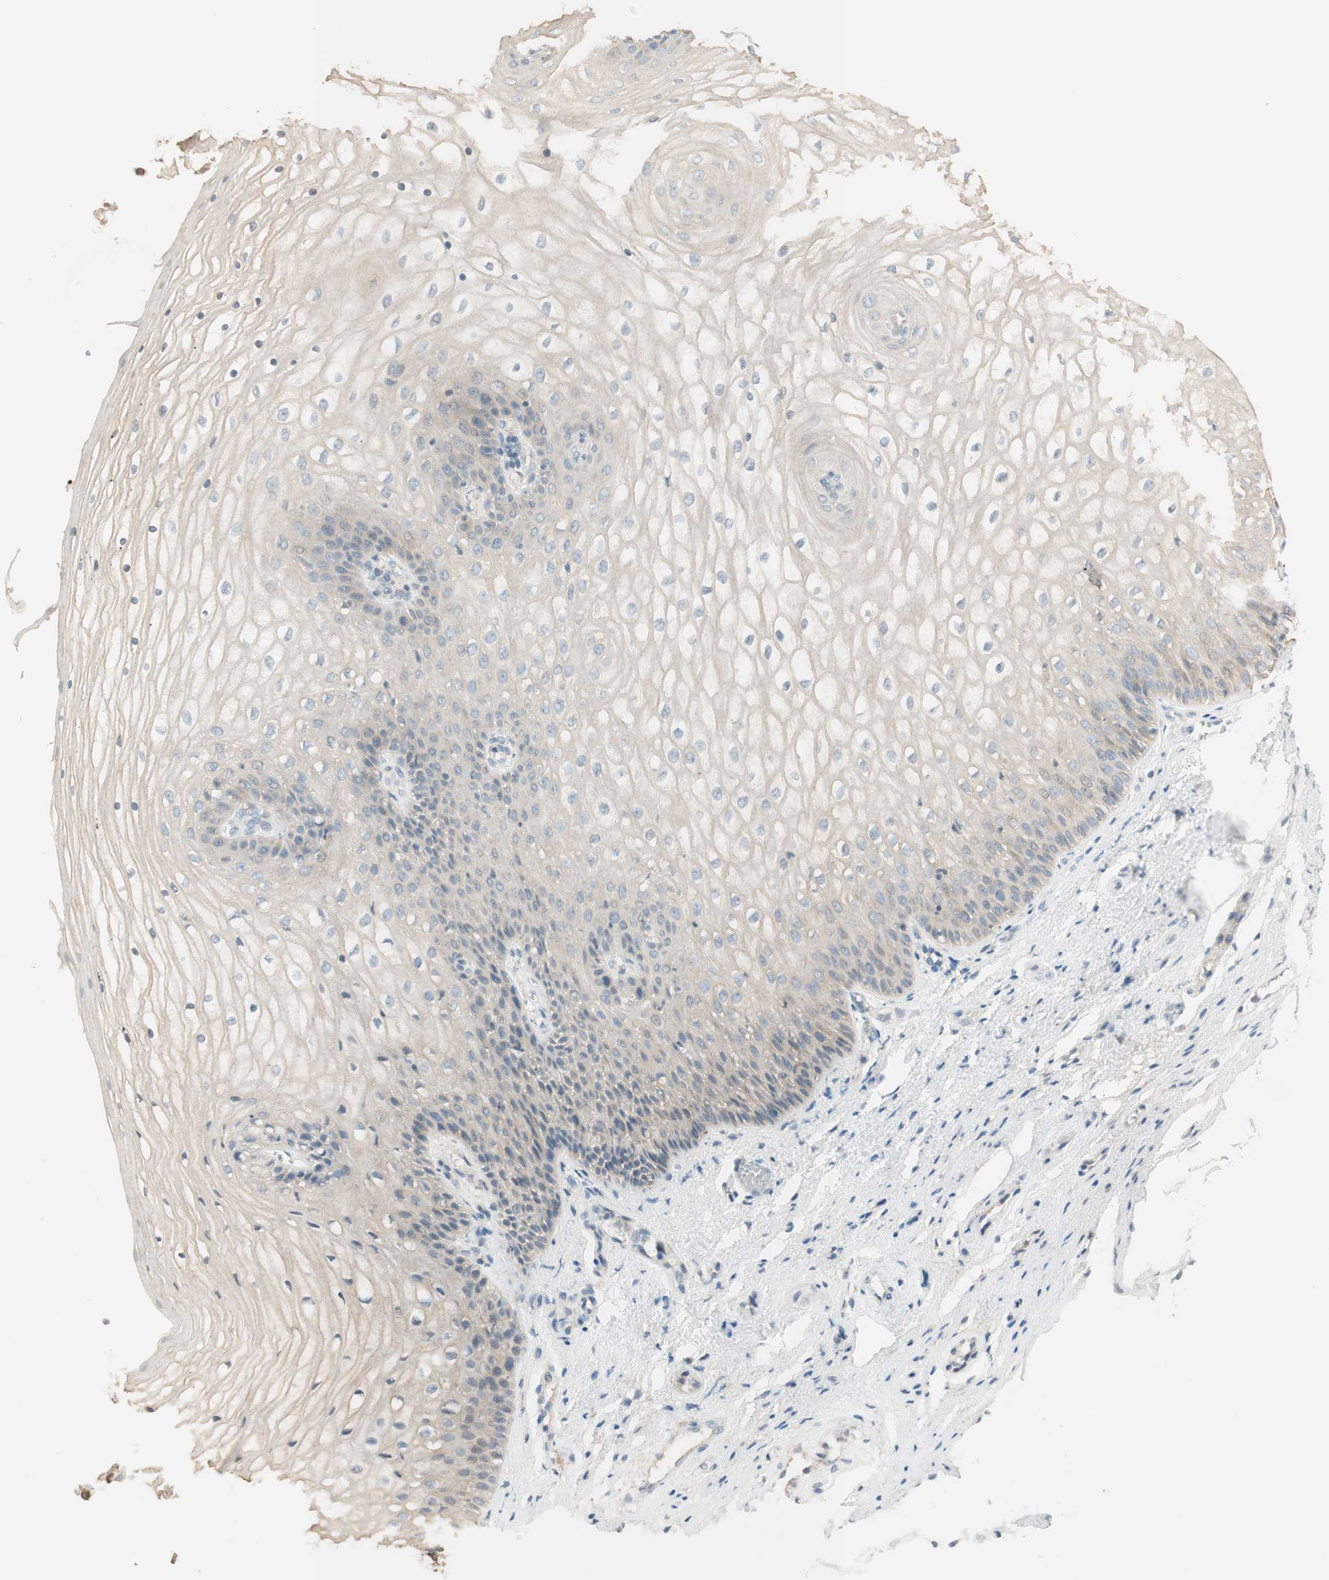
{"staining": {"intensity": "negative", "quantity": "none", "location": "none"}, "tissue": "vagina", "cell_type": "Squamous epithelial cells", "image_type": "normal", "snomed": [{"axis": "morphology", "description": "Normal tissue, NOS"}, {"axis": "topography", "description": "Vagina"}], "caption": "Human vagina stained for a protein using immunohistochemistry displays no expression in squamous epithelial cells.", "gene": "CLCN2", "patient": {"sex": "female", "age": 34}}